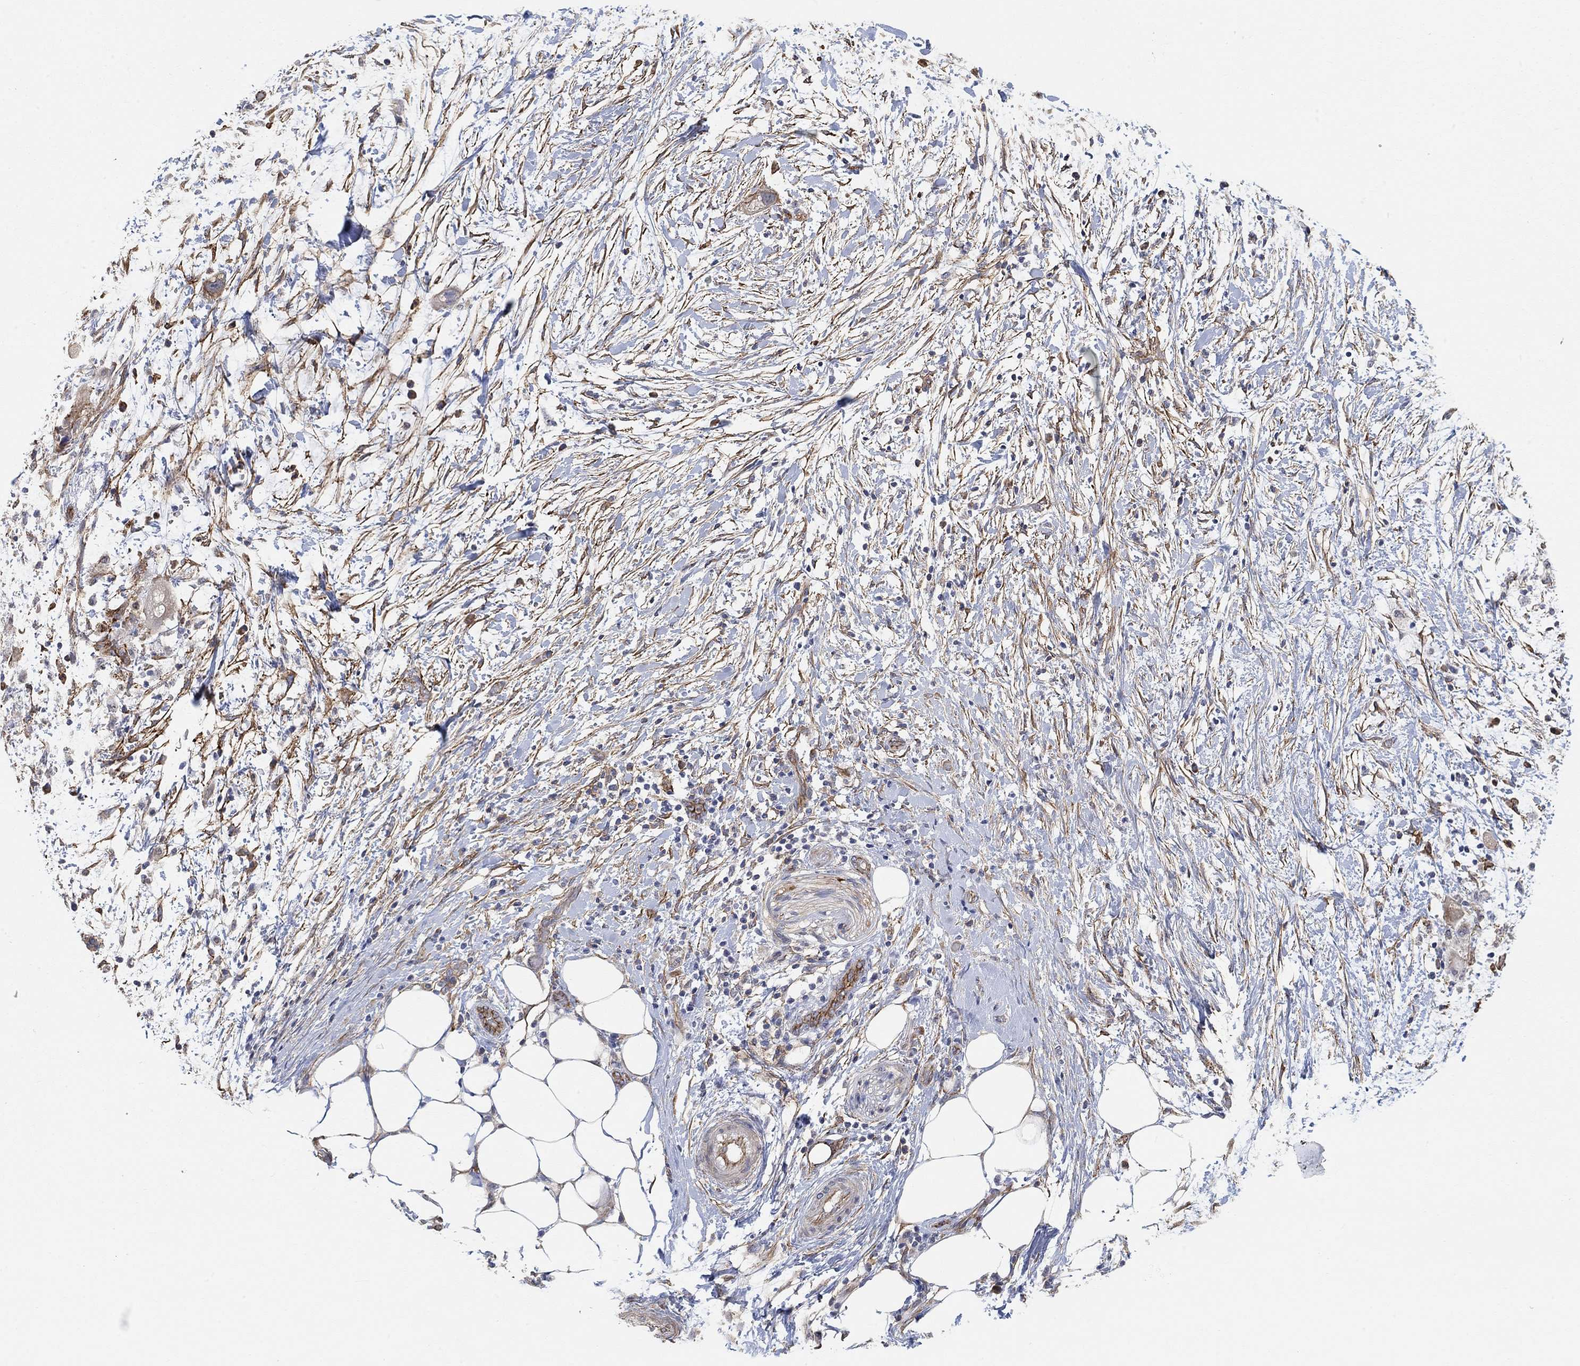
{"staining": {"intensity": "strong", "quantity": "<25%", "location": "cytoplasmic/membranous"}, "tissue": "pancreatic cancer", "cell_type": "Tumor cells", "image_type": "cancer", "snomed": [{"axis": "morphology", "description": "Adenocarcinoma, NOS"}, {"axis": "topography", "description": "Pancreas"}], "caption": "Human pancreatic cancer (adenocarcinoma) stained for a protein (brown) shows strong cytoplasmic/membranous positive expression in approximately <25% of tumor cells.", "gene": "SYT16", "patient": {"sex": "female", "age": 72}}